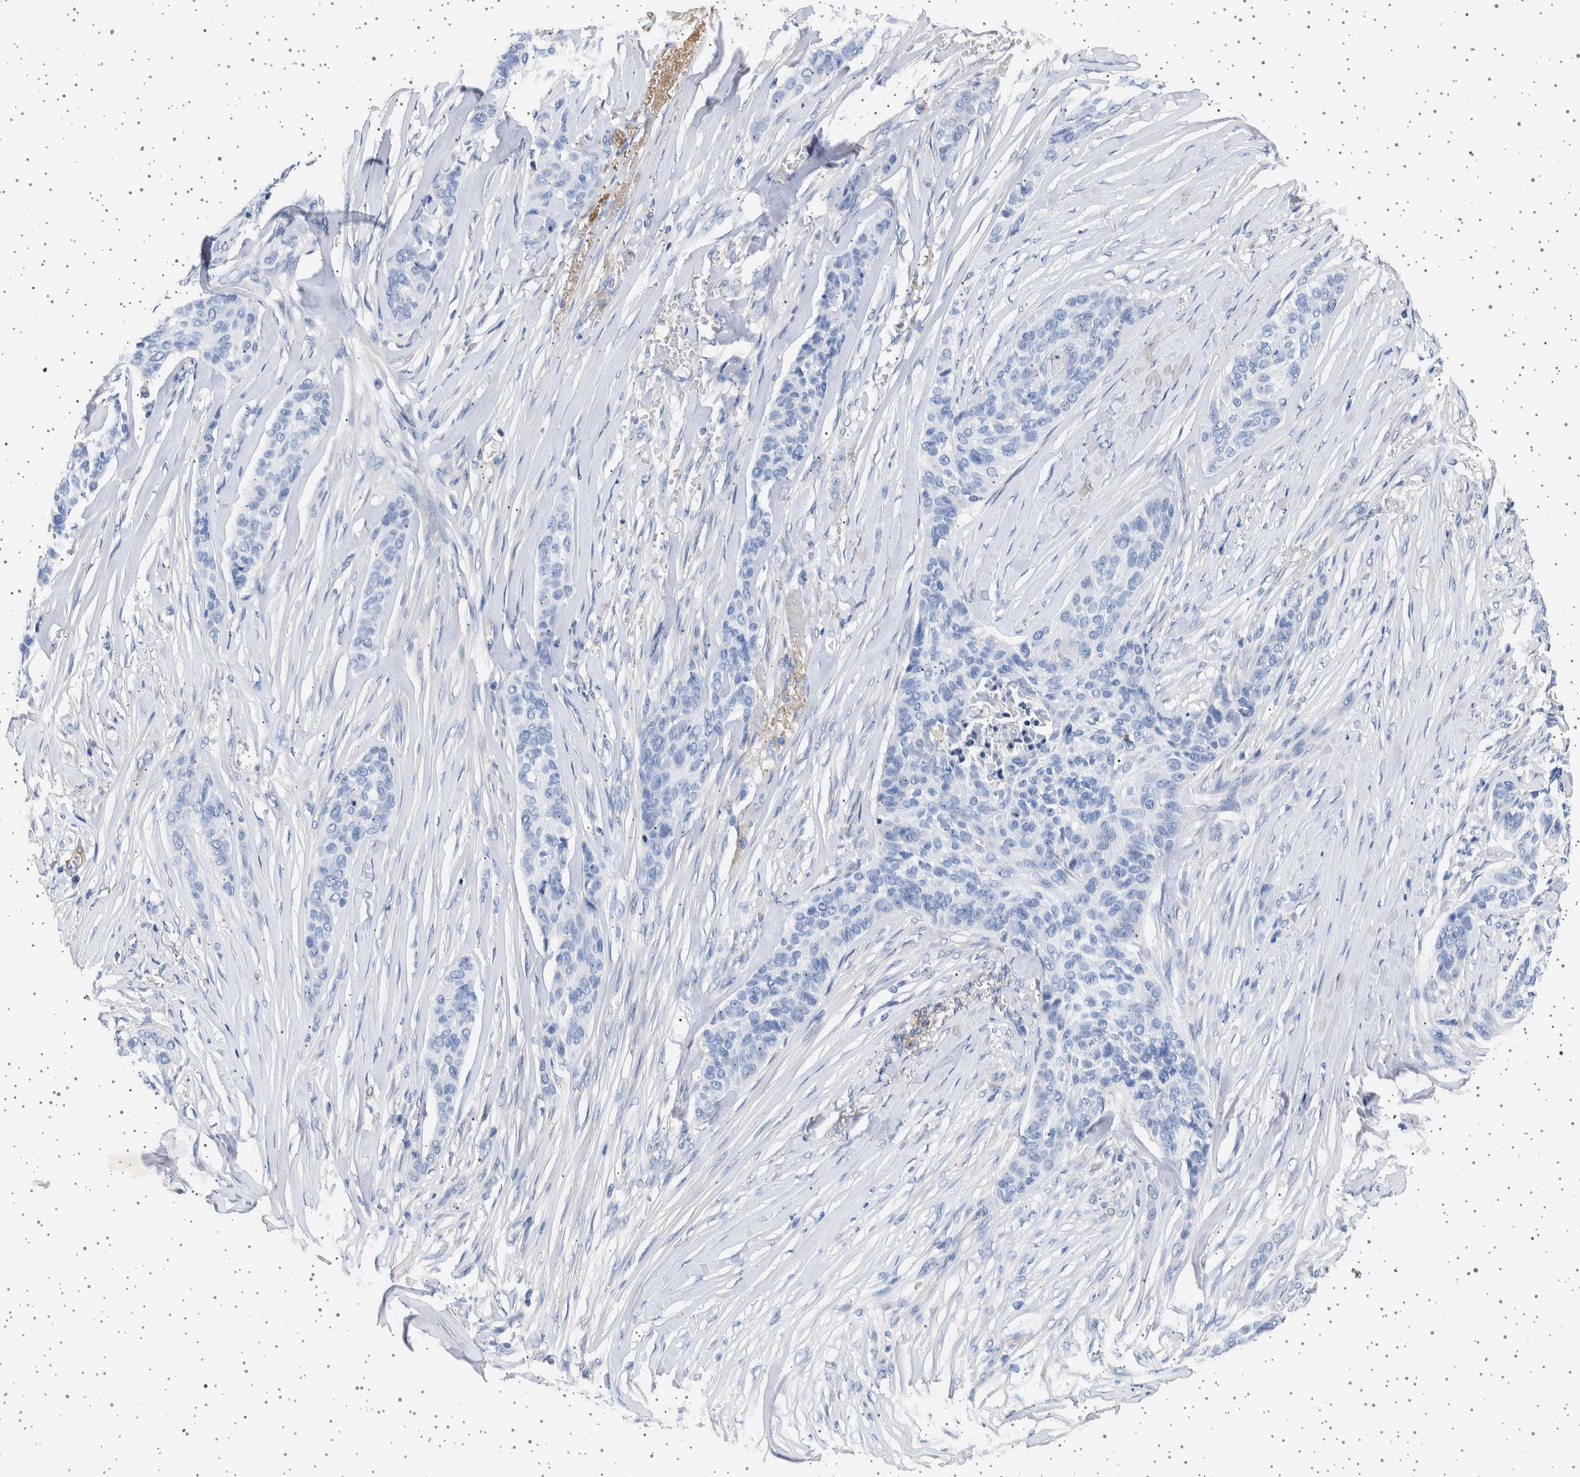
{"staining": {"intensity": "negative", "quantity": "none", "location": "none"}, "tissue": "skin cancer", "cell_type": "Tumor cells", "image_type": "cancer", "snomed": [{"axis": "morphology", "description": "Basal cell carcinoma"}, {"axis": "topography", "description": "Skin"}], "caption": "Tumor cells show no significant positivity in skin cancer. (DAB immunohistochemistry (IHC) visualized using brightfield microscopy, high magnification).", "gene": "SEPTIN4", "patient": {"sex": "male", "age": 85}}